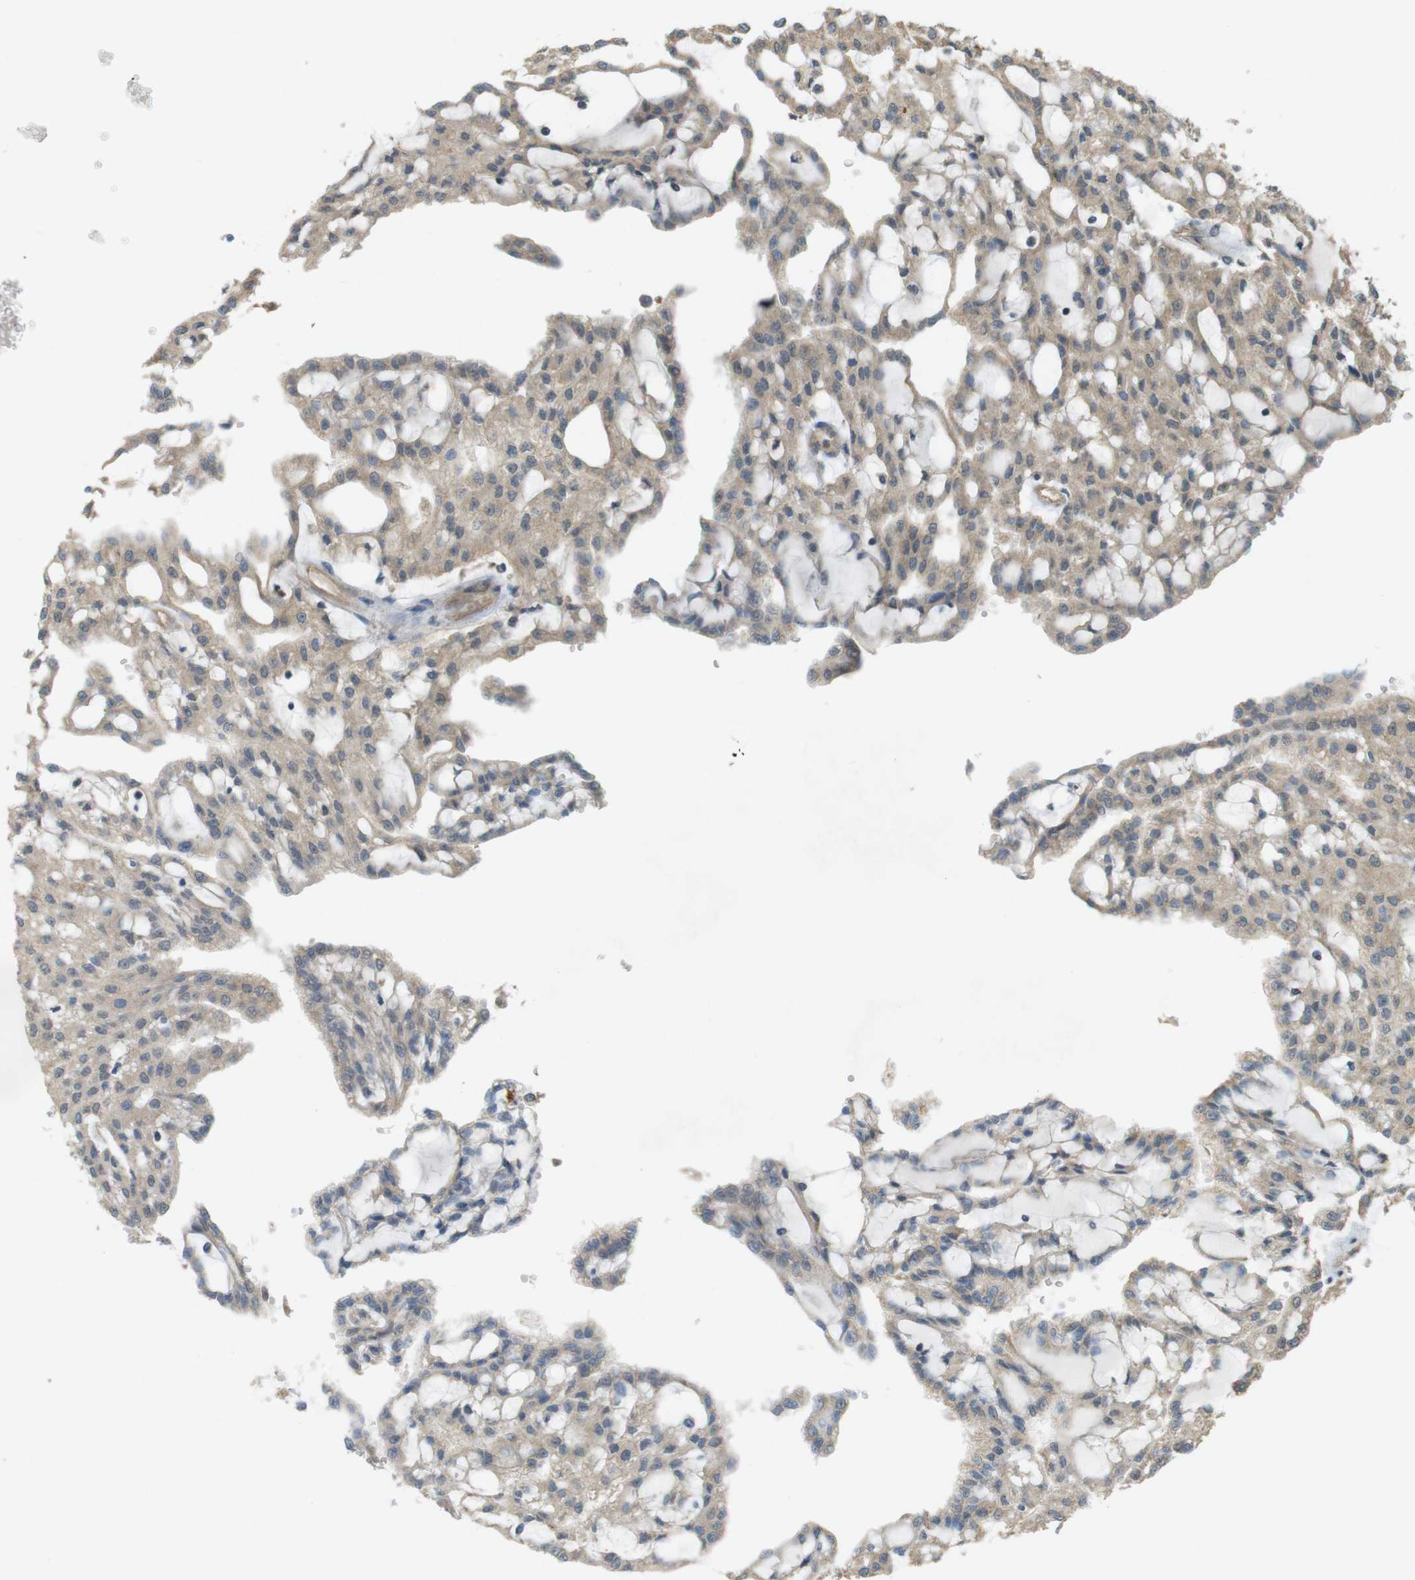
{"staining": {"intensity": "weak", "quantity": ">75%", "location": "cytoplasmic/membranous"}, "tissue": "renal cancer", "cell_type": "Tumor cells", "image_type": "cancer", "snomed": [{"axis": "morphology", "description": "Adenocarcinoma, NOS"}, {"axis": "topography", "description": "Kidney"}], "caption": "Immunohistochemistry (DAB (3,3'-diaminobenzidine)) staining of human renal cancer exhibits weak cytoplasmic/membranous protein staining in approximately >75% of tumor cells.", "gene": "ZDHHC20", "patient": {"sex": "male", "age": 63}}